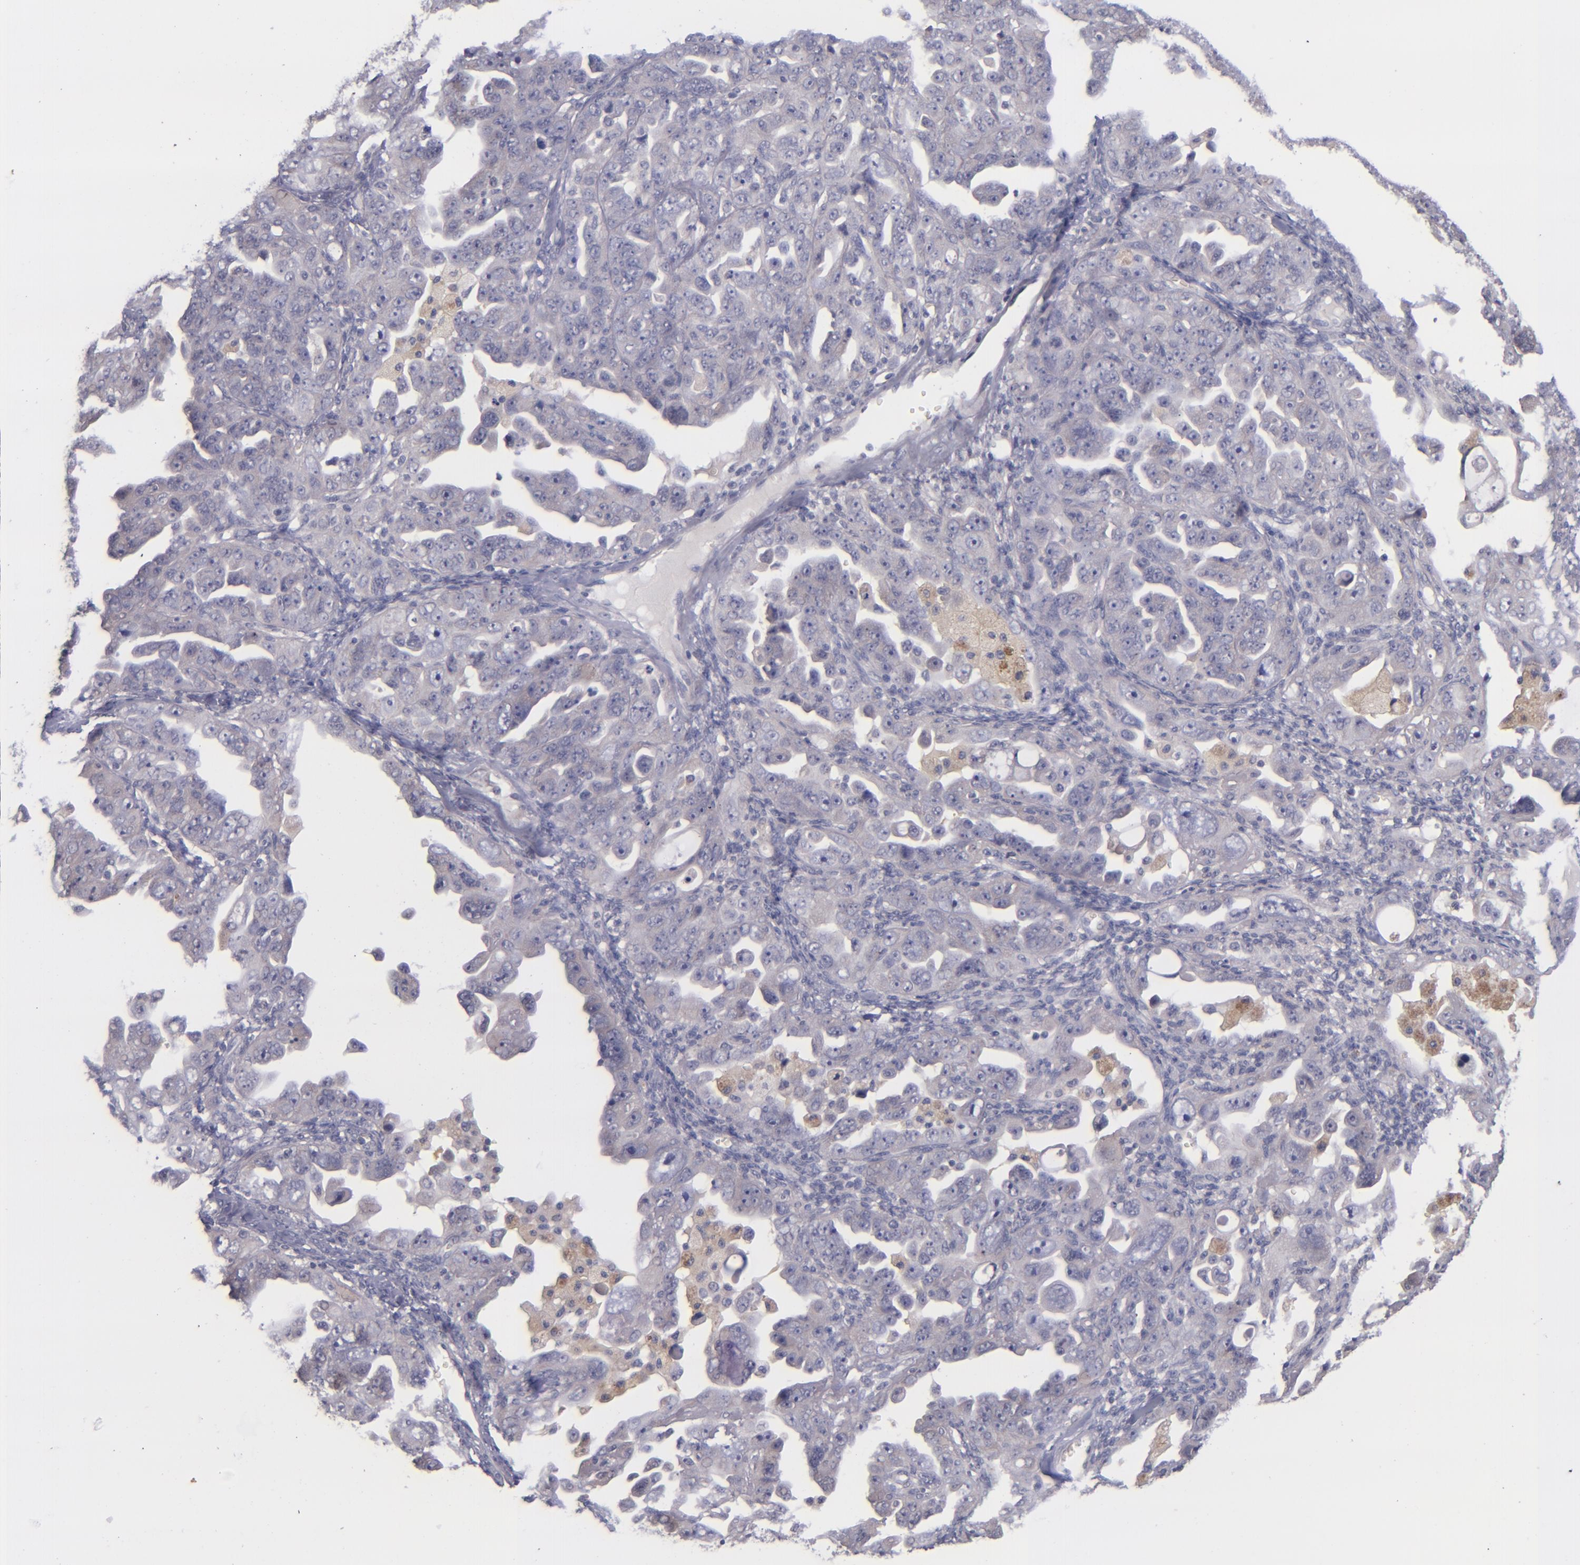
{"staining": {"intensity": "negative", "quantity": "none", "location": "none"}, "tissue": "ovarian cancer", "cell_type": "Tumor cells", "image_type": "cancer", "snomed": [{"axis": "morphology", "description": "Cystadenocarcinoma, serous, NOS"}, {"axis": "topography", "description": "Ovary"}], "caption": "Immunohistochemistry image of neoplastic tissue: ovarian serous cystadenocarcinoma stained with DAB (3,3'-diaminobenzidine) displays no significant protein positivity in tumor cells.", "gene": "TSC2", "patient": {"sex": "female", "age": 66}}